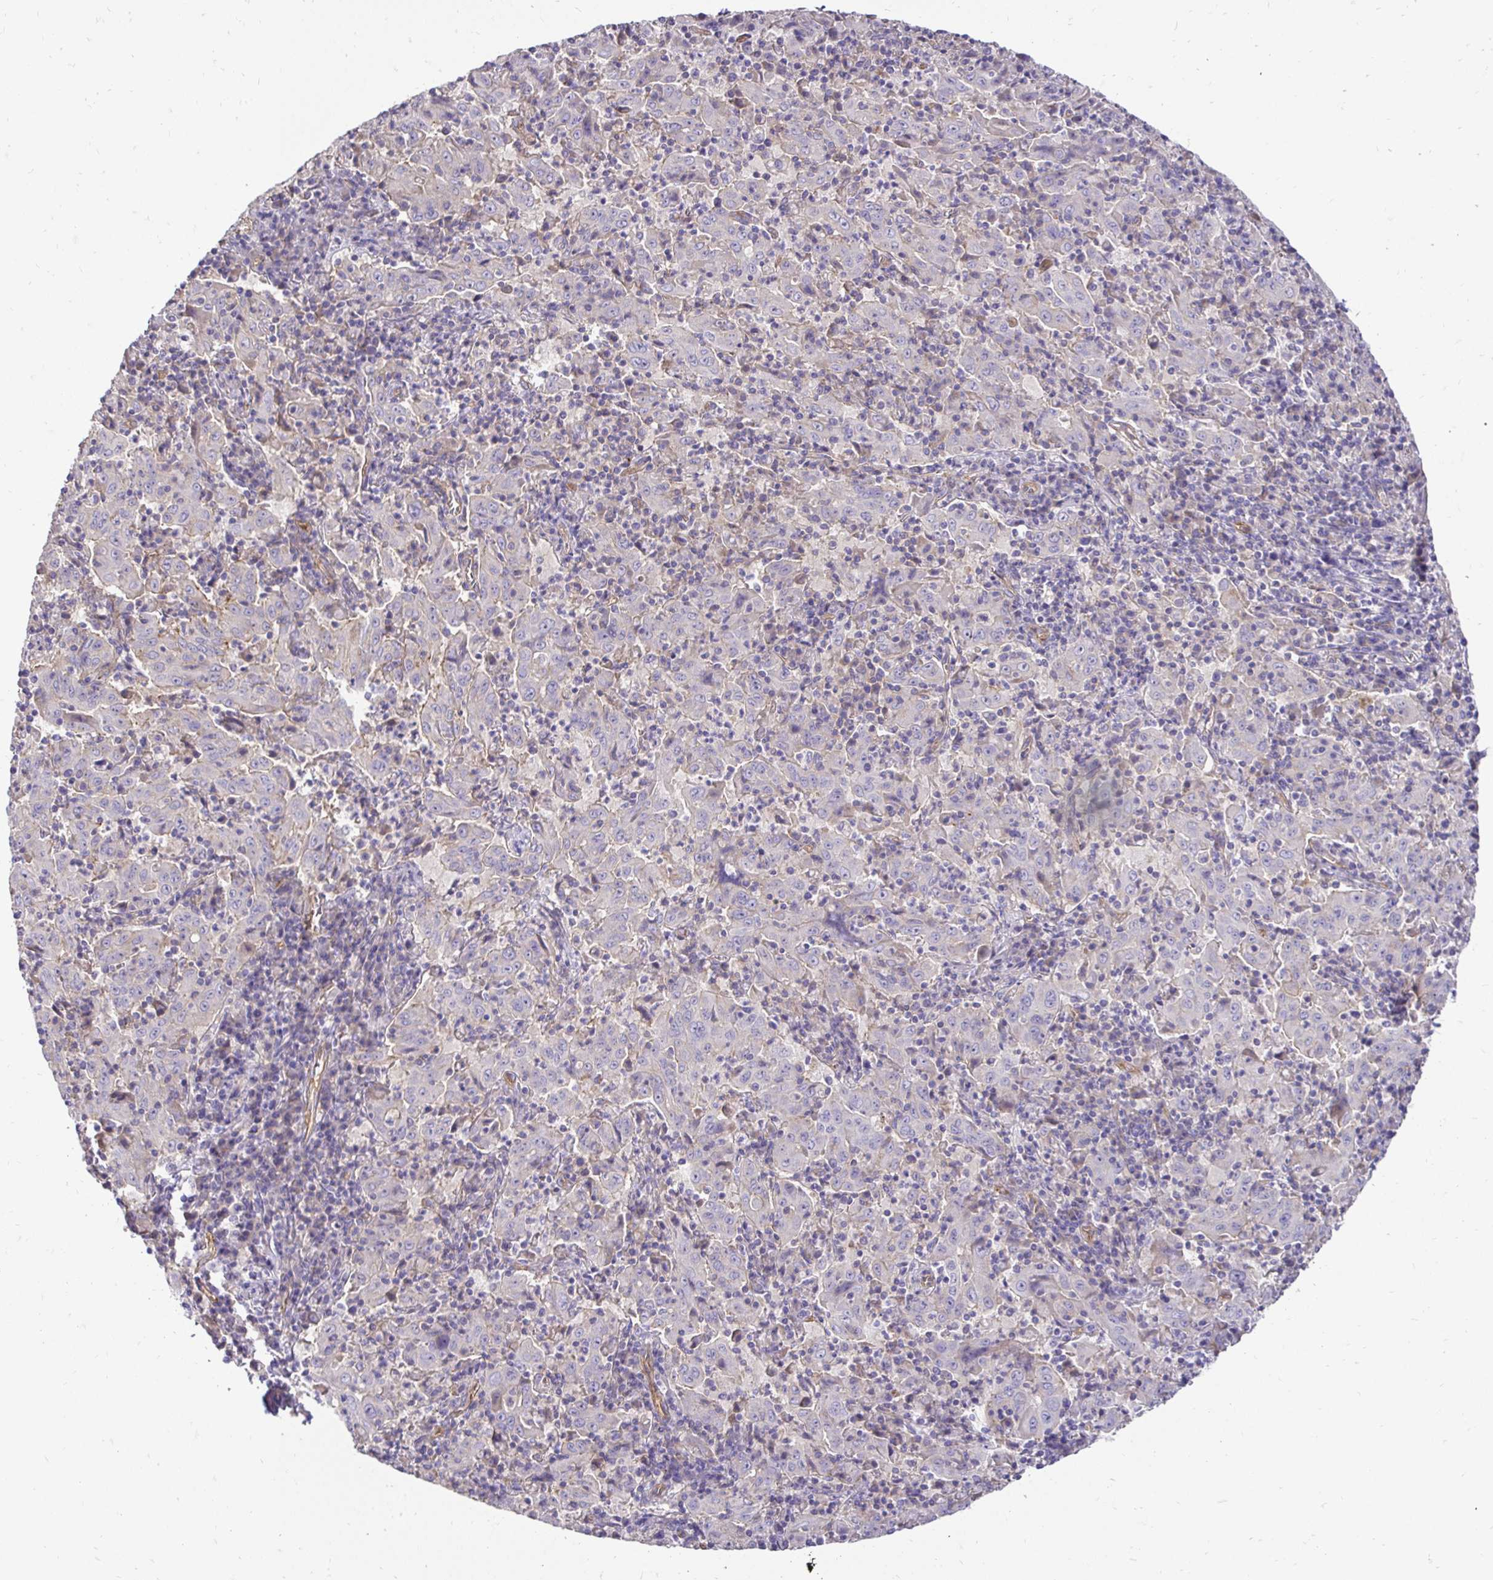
{"staining": {"intensity": "negative", "quantity": "none", "location": "none"}, "tissue": "pancreatic cancer", "cell_type": "Tumor cells", "image_type": "cancer", "snomed": [{"axis": "morphology", "description": "Adenocarcinoma, NOS"}, {"axis": "topography", "description": "Pancreas"}], "caption": "Immunohistochemistry (IHC) image of neoplastic tissue: pancreatic adenocarcinoma stained with DAB exhibits no significant protein positivity in tumor cells. The staining is performed using DAB (3,3'-diaminobenzidine) brown chromogen with nuclei counter-stained in using hematoxylin.", "gene": "SLC9A1", "patient": {"sex": "male", "age": 63}}